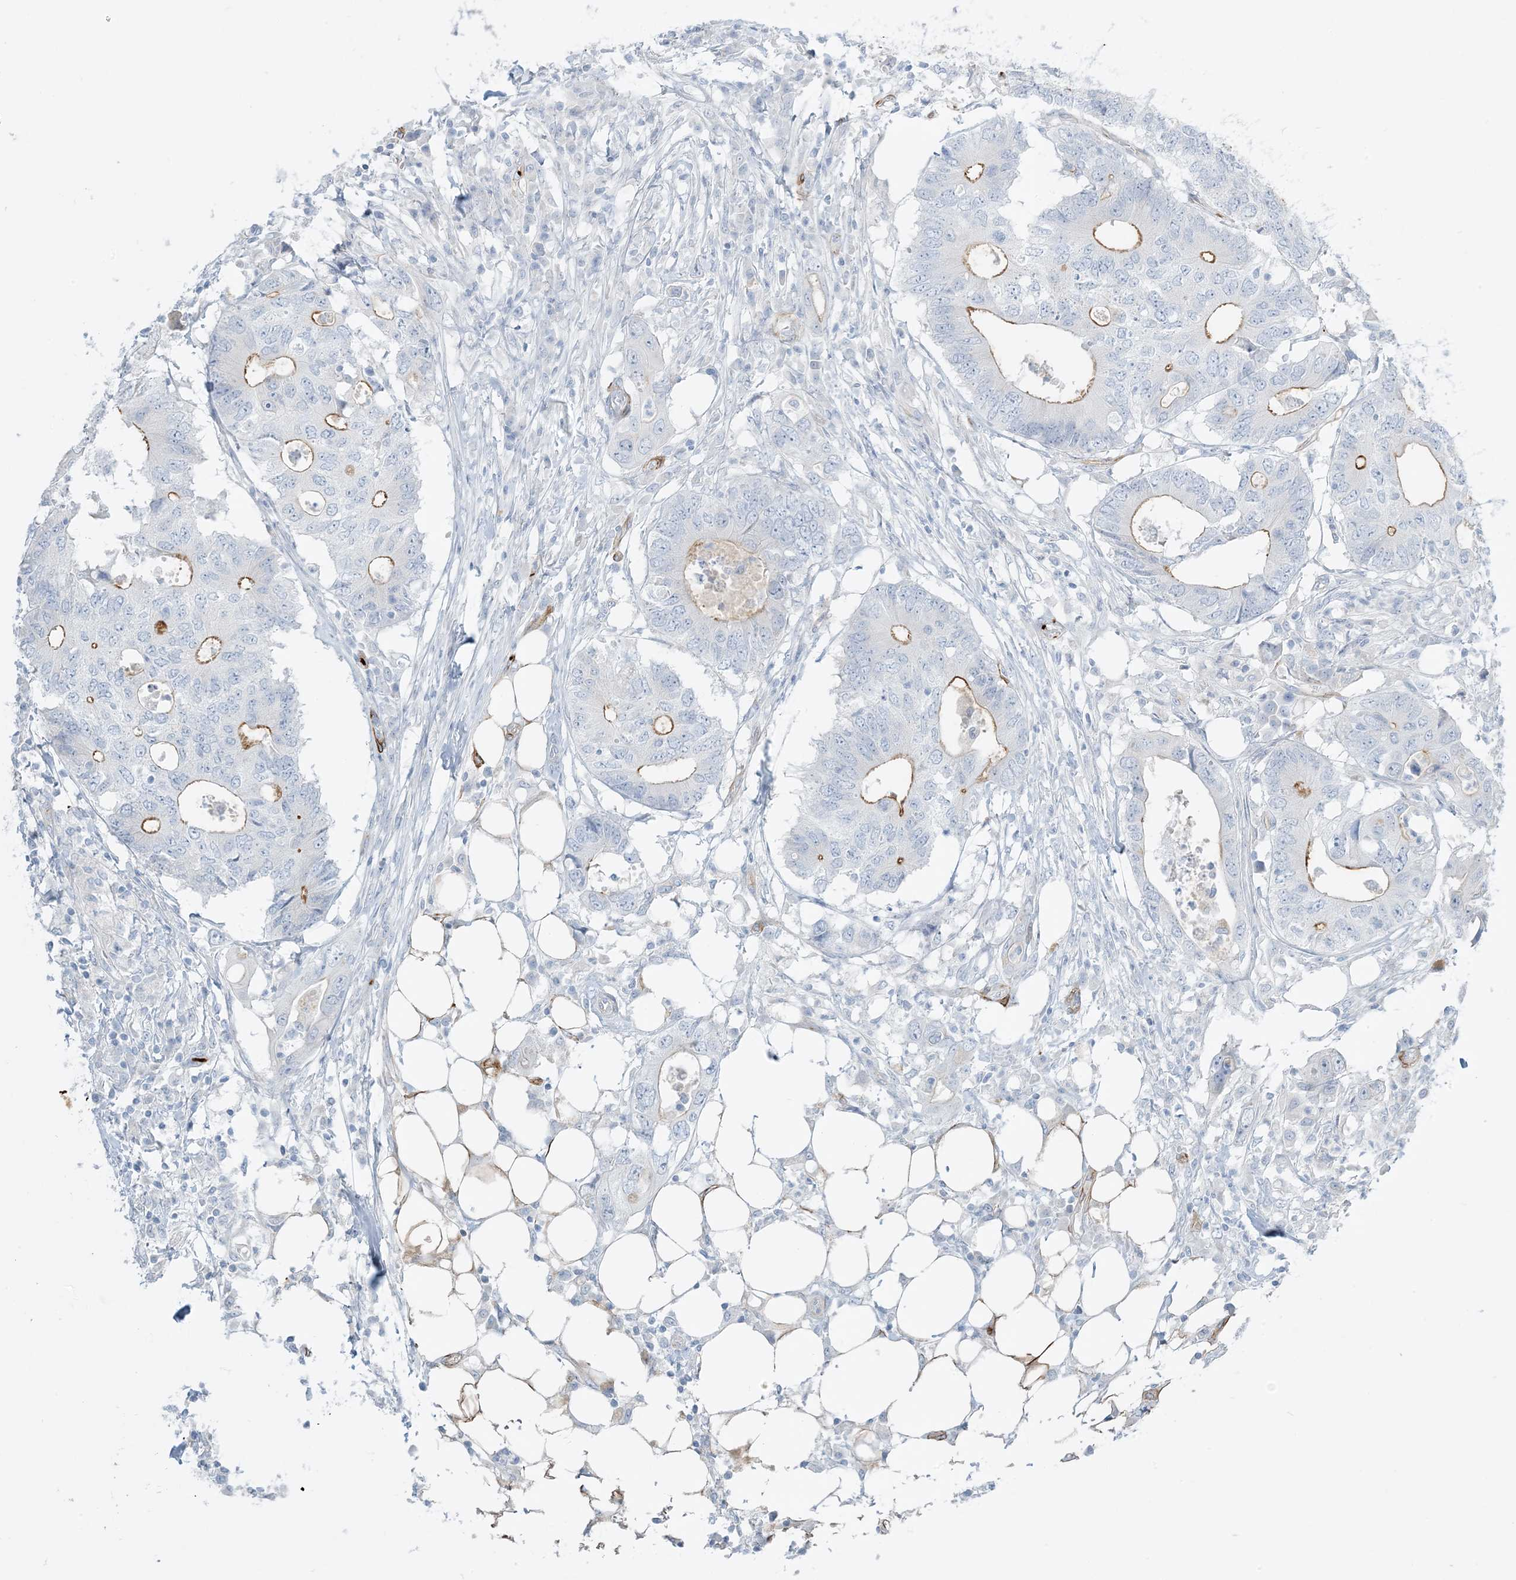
{"staining": {"intensity": "moderate", "quantity": "<25%", "location": "cytoplasmic/membranous"}, "tissue": "colorectal cancer", "cell_type": "Tumor cells", "image_type": "cancer", "snomed": [{"axis": "morphology", "description": "Adenocarcinoma, NOS"}, {"axis": "topography", "description": "Colon"}], "caption": "This histopathology image demonstrates IHC staining of colorectal cancer (adenocarcinoma), with low moderate cytoplasmic/membranous positivity in about <25% of tumor cells.", "gene": "EPS8L3", "patient": {"sex": "male", "age": 71}}